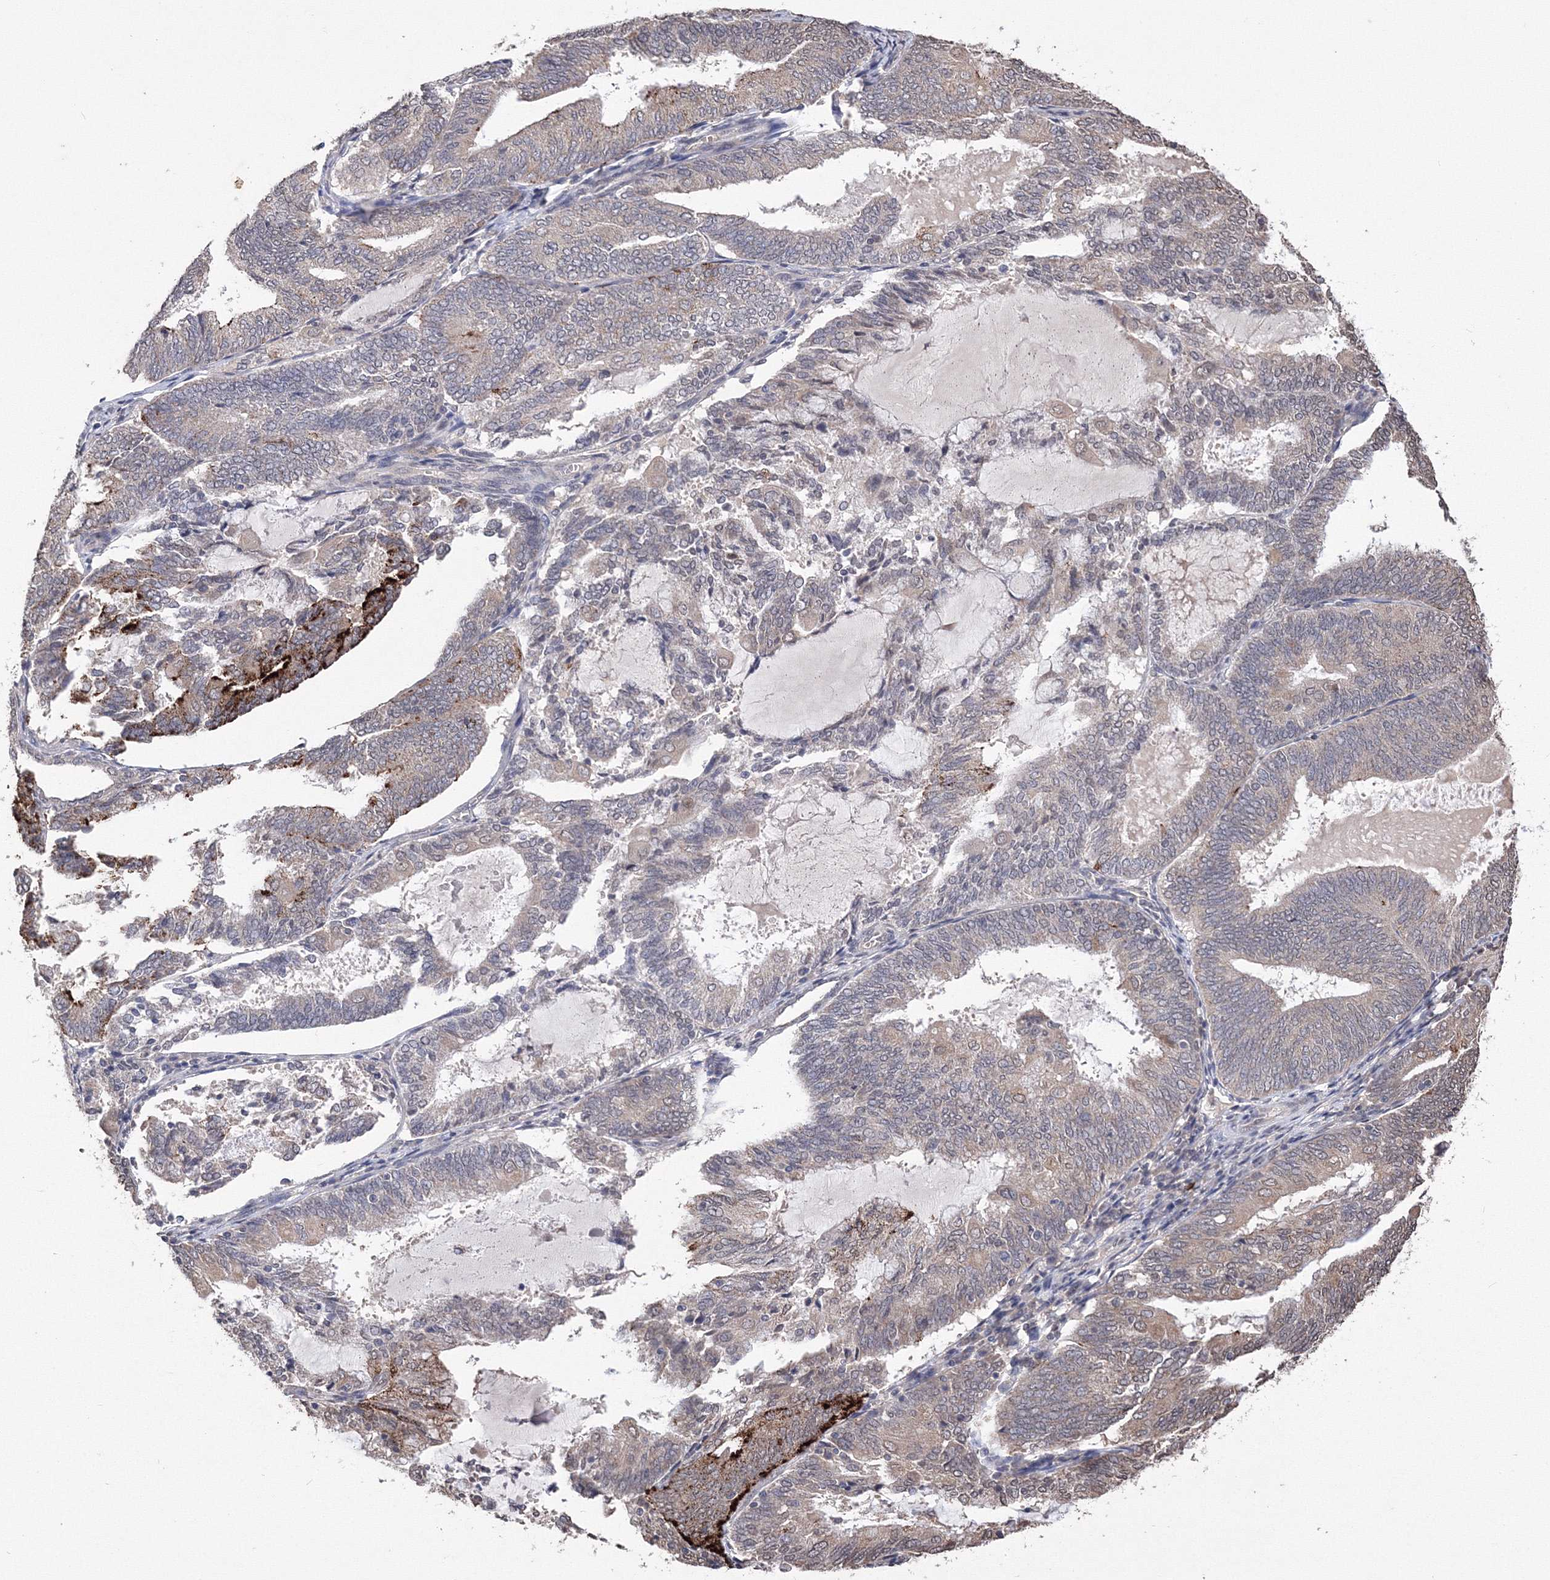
{"staining": {"intensity": "strong", "quantity": "<25%", "location": "cytoplasmic/membranous"}, "tissue": "endometrial cancer", "cell_type": "Tumor cells", "image_type": "cancer", "snomed": [{"axis": "morphology", "description": "Adenocarcinoma, NOS"}, {"axis": "topography", "description": "Endometrium"}], "caption": "Protein staining of endometrial cancer (adenocarcinoma) tissue demonstrates strong cytoplasmic/membranous positivity in about <25% of tumor cells.", "gene": "GPN1", "patient": {"sex": "female", "age": 81}}